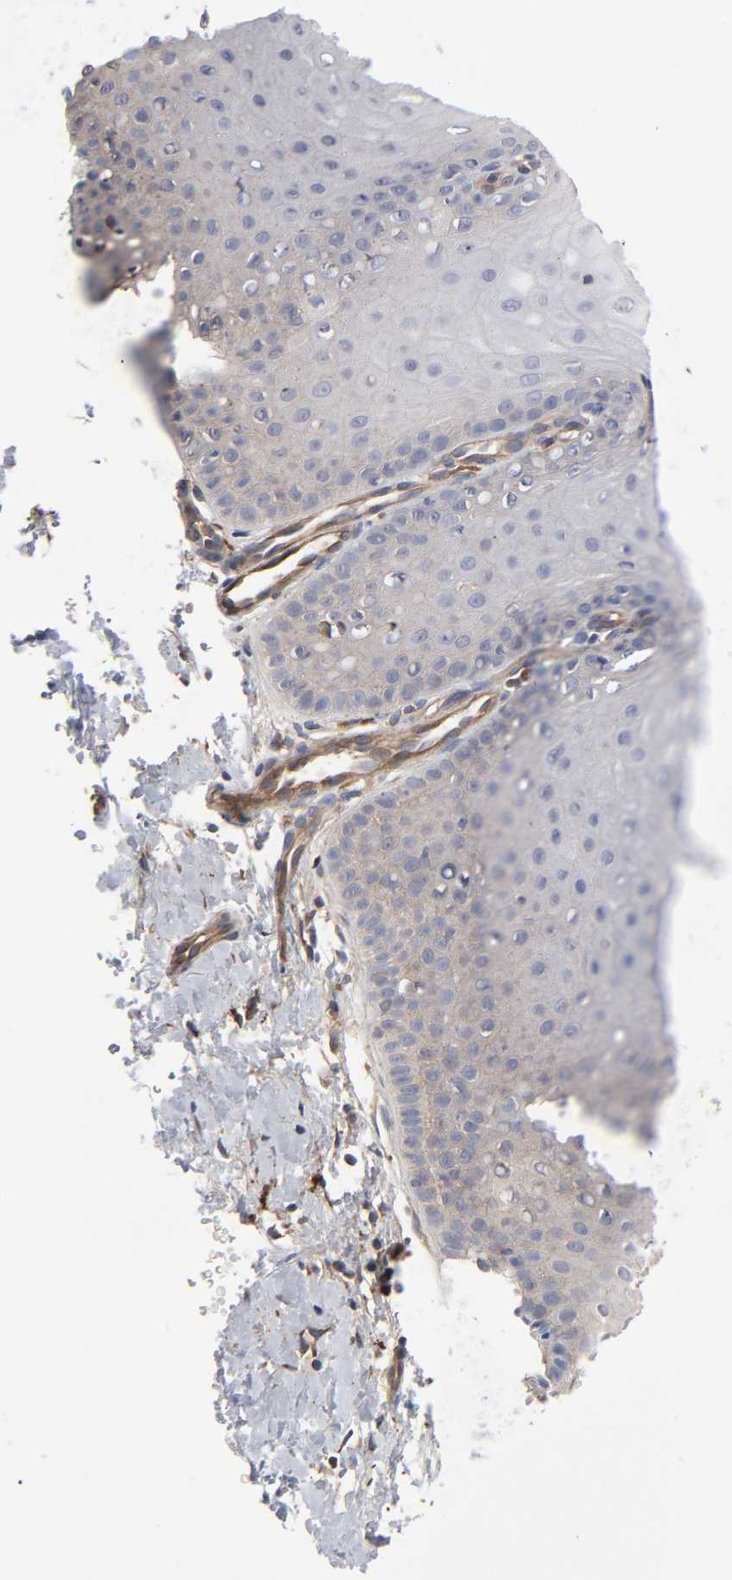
{"staining": {"intensity": "negative", "quantity": "none", "location": "none"}, "tissue": "cervix", "cell_type": "Glandular cells", "image_type": "normal", "snomed": [{"axis": "morphology", "description": "Normal tissue, NOS"}, {"axis": "topography", "description": "Cervix"}], "caption": "The micrograph shows no staining of glandular cells in benign cervix.", "gene": "RAB13", "patient": {"sex": "female", "age": 55}}